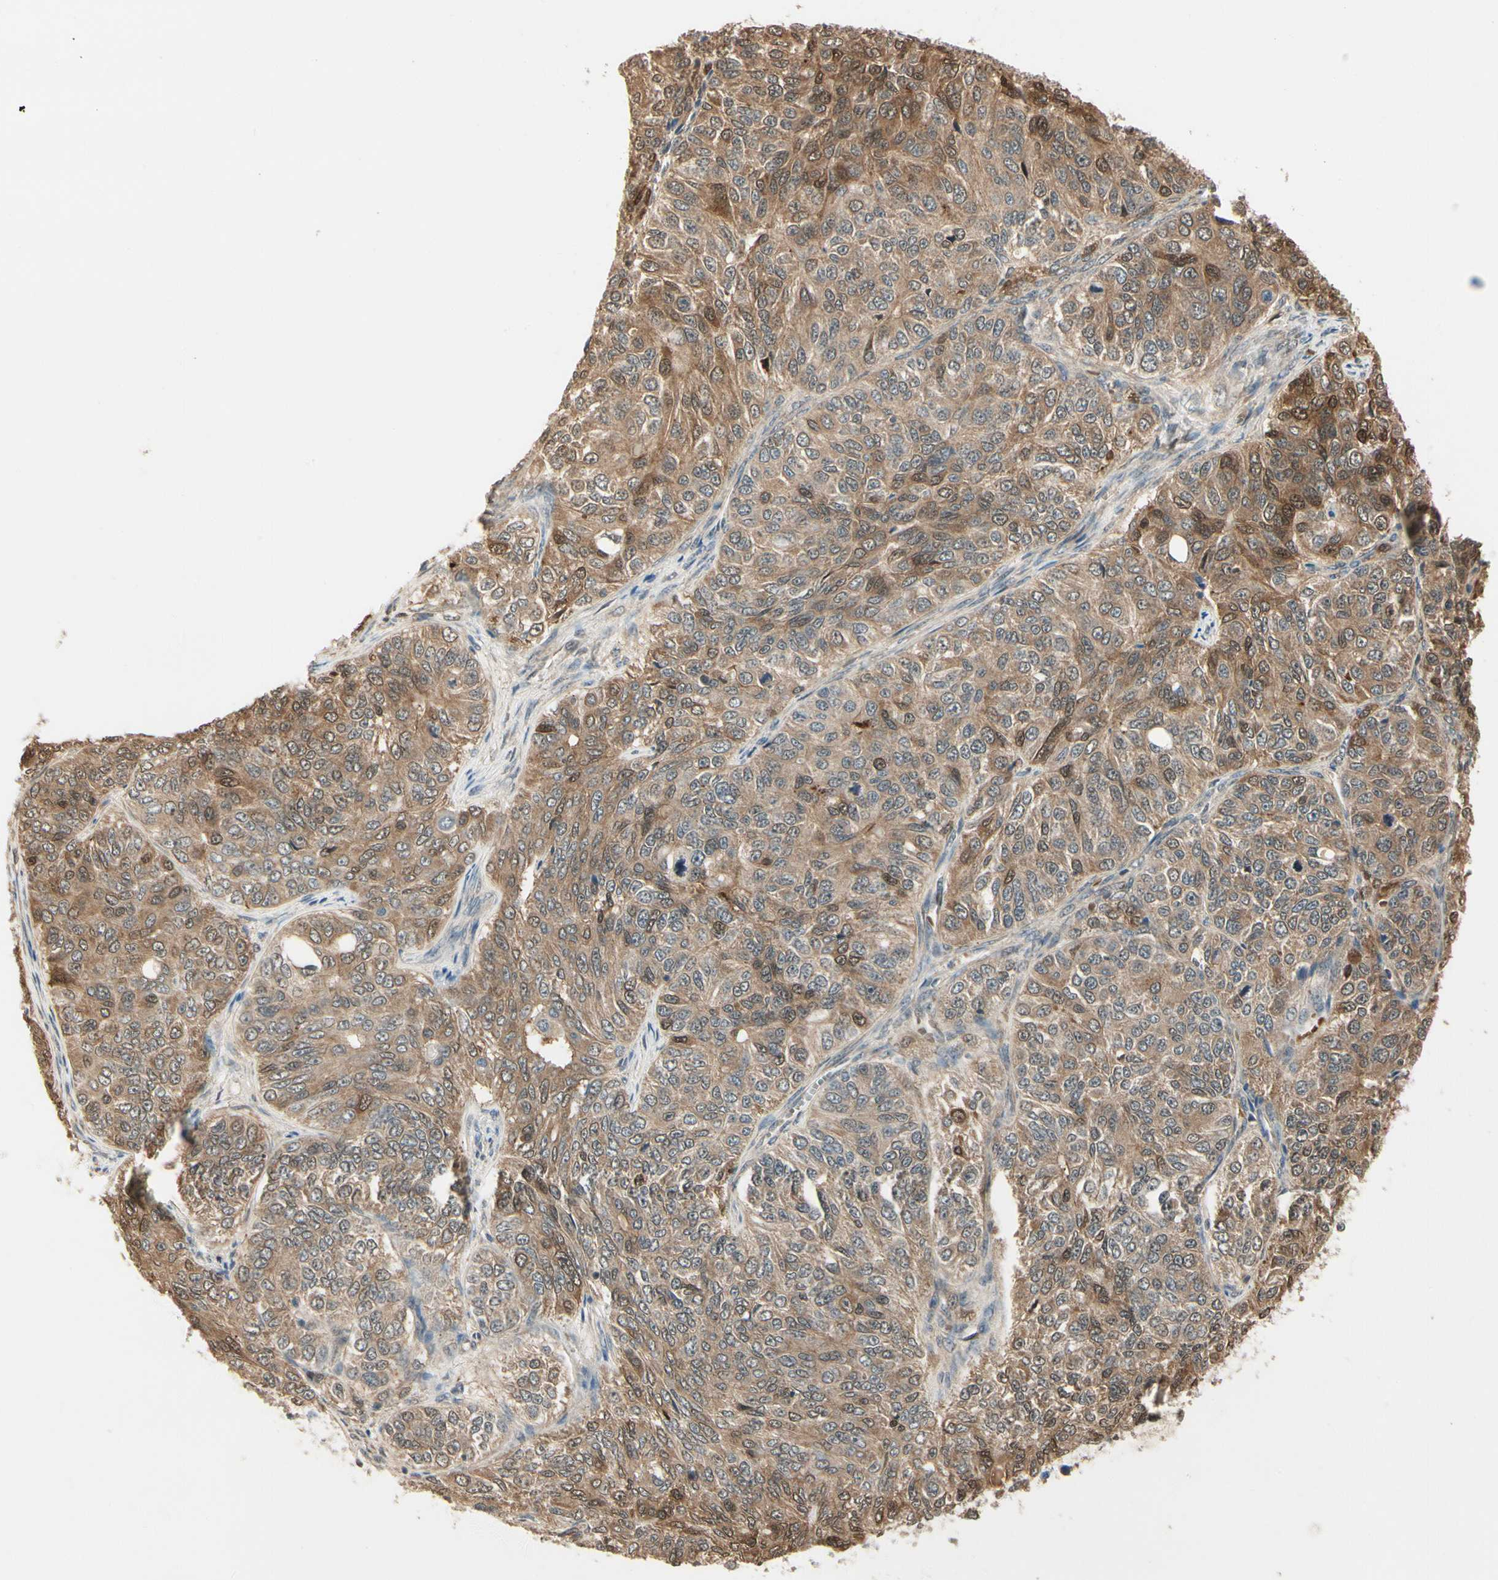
{"staining": {"intensity": "moderate", "quantity": ">75%", "location": "cytoplasmic/membranous"}, "tissue": "ovarian cancer", "cell_type": "Tumor cells", "image_type": "cancer", "snomed": [{"axis": "morphology", "description": "Carcinoma, endometroid"}, {"axis": "topography", "description": "Ovary"}], "caption": "The photomicrograph exhibits immunohistochemical staining of ovarian endometroid carcinoma. There is moderate cytoplasmic/membranous positivity is present in approximately >75% of tumor cells.", "gene": "EVC", "patient": {"sex": "female", "age": 51}}